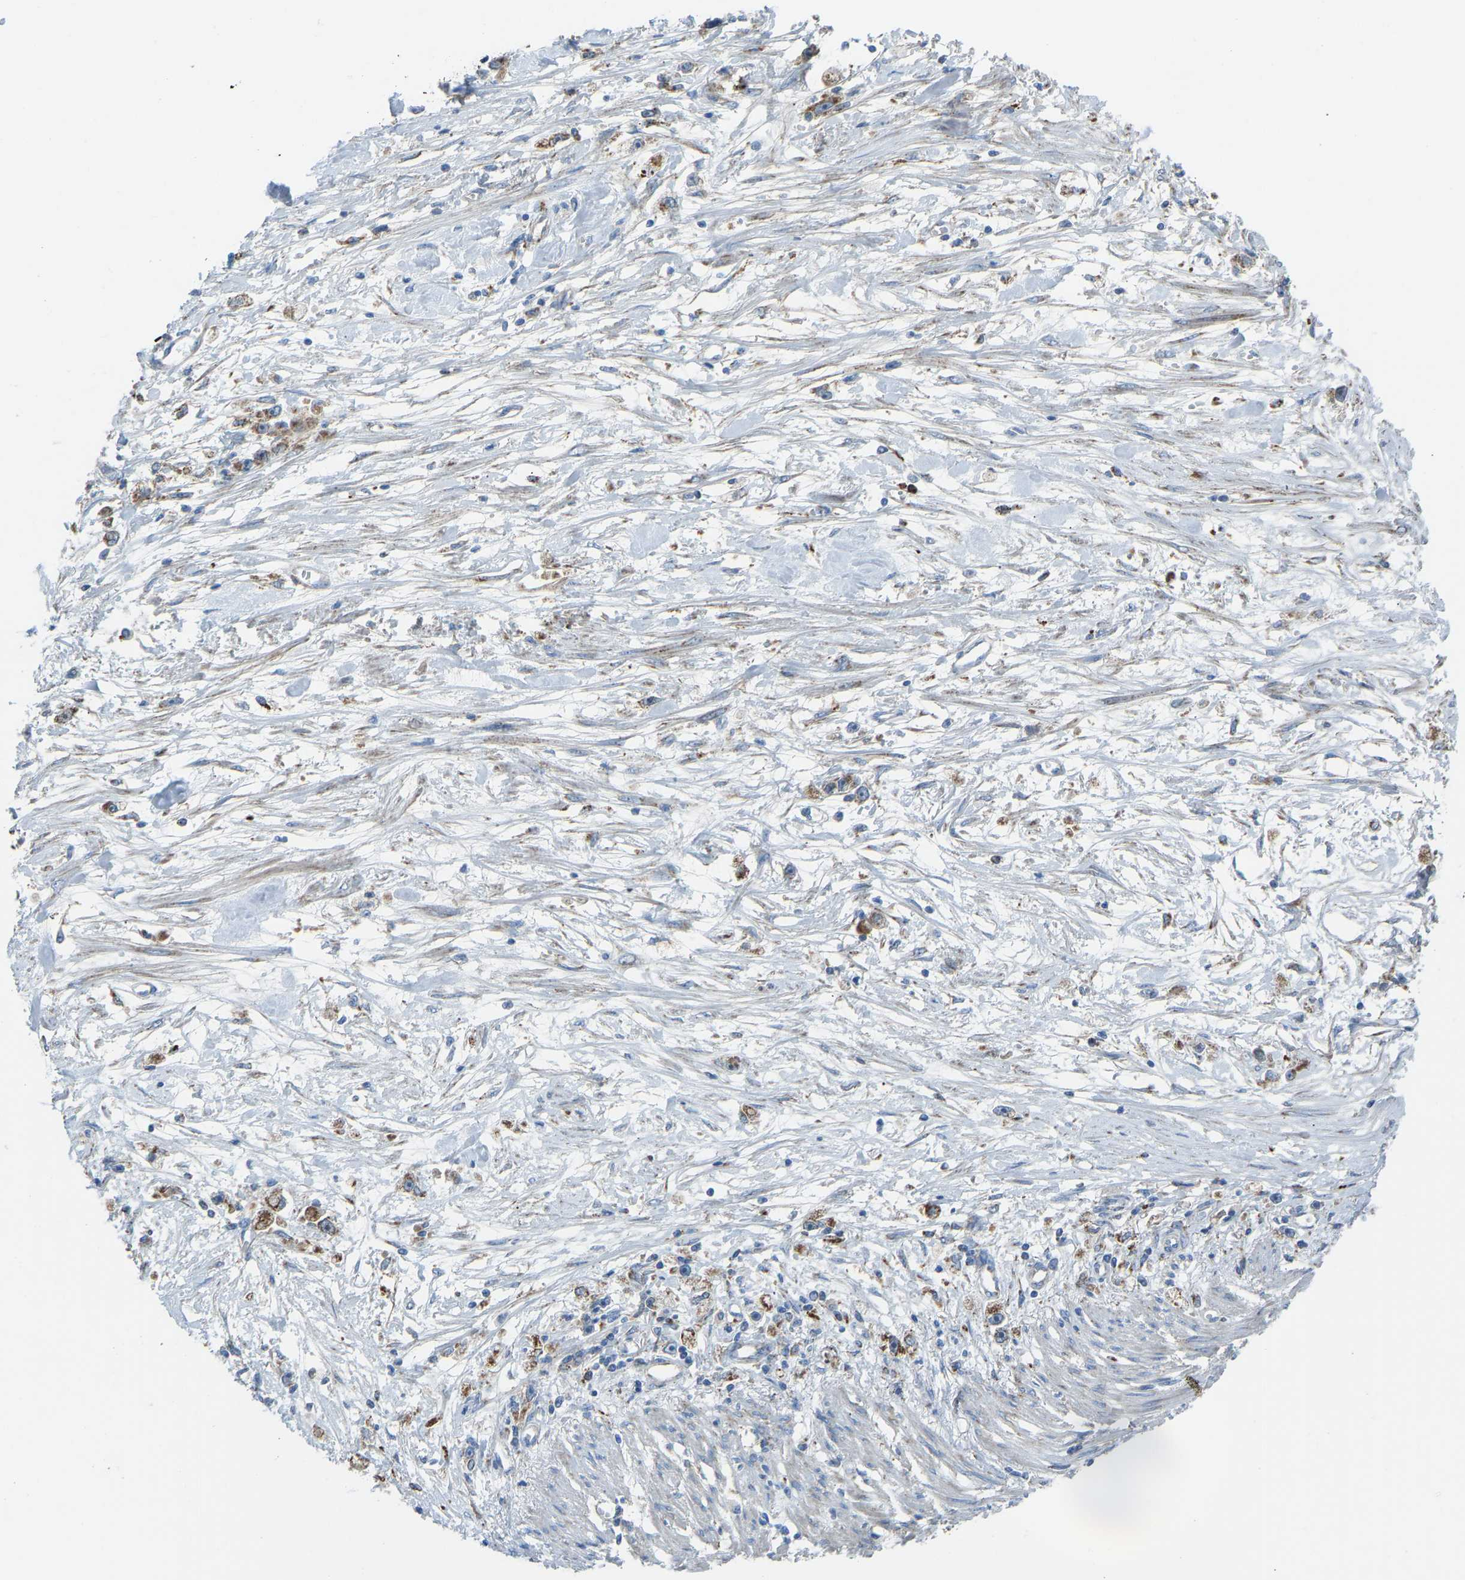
{"staining": {"intensity": "moderate", "quantity": ">75%", "location": "cytoplasmic/membranous"}, "tissue": "stomach cancer", "cell_type": "Tumor cells", "image_type": "cancer", "snomed": [{"axis": "morphology", "description": "Adenocarcinoma, NOS"}, {"axis": "topography", "description": "Stomach"}], "caption": "A high-resolution photomicrograph shows immunohistochemistry (IHC) staining of adenocarcinoma (stomach), which displays moderate cytoplasmic/membranous staining in approximately >75% of tumor cells.", "gene": "SMIM20", "patient": {"sex": "female", "age": 59}}